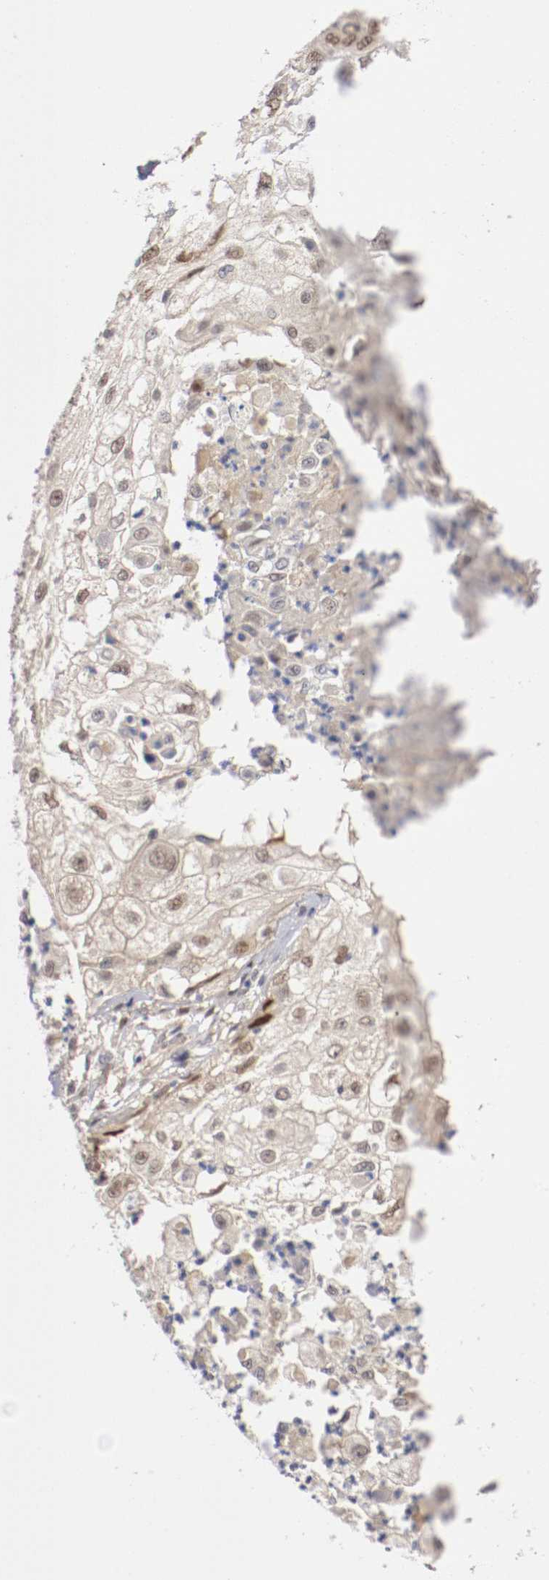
{"staining": {"intensity": "weak", "quantity": ">75%", "location": "nuclear"}, "tissue": "cervical cancer", "cell_type": "Tumor cells", "image_type": "cancer", "snomed": [{"axis": "morphology", "description": "Squamous cell carcinoma, NOS"}, {"axis": "topography", "description": "Cervix"}], "caption": "High-magnification brightfield microscopy of cervical cancer (squamous cell carcinoma) stained with DAB (brown) and counterstained with hematoxylin (blue). tumor cells exhibit weak nuclear expression is seen in approximately>75% of cells.", "gene": "DNMT3B", "patient": {"sex": "female", "age": 64}}